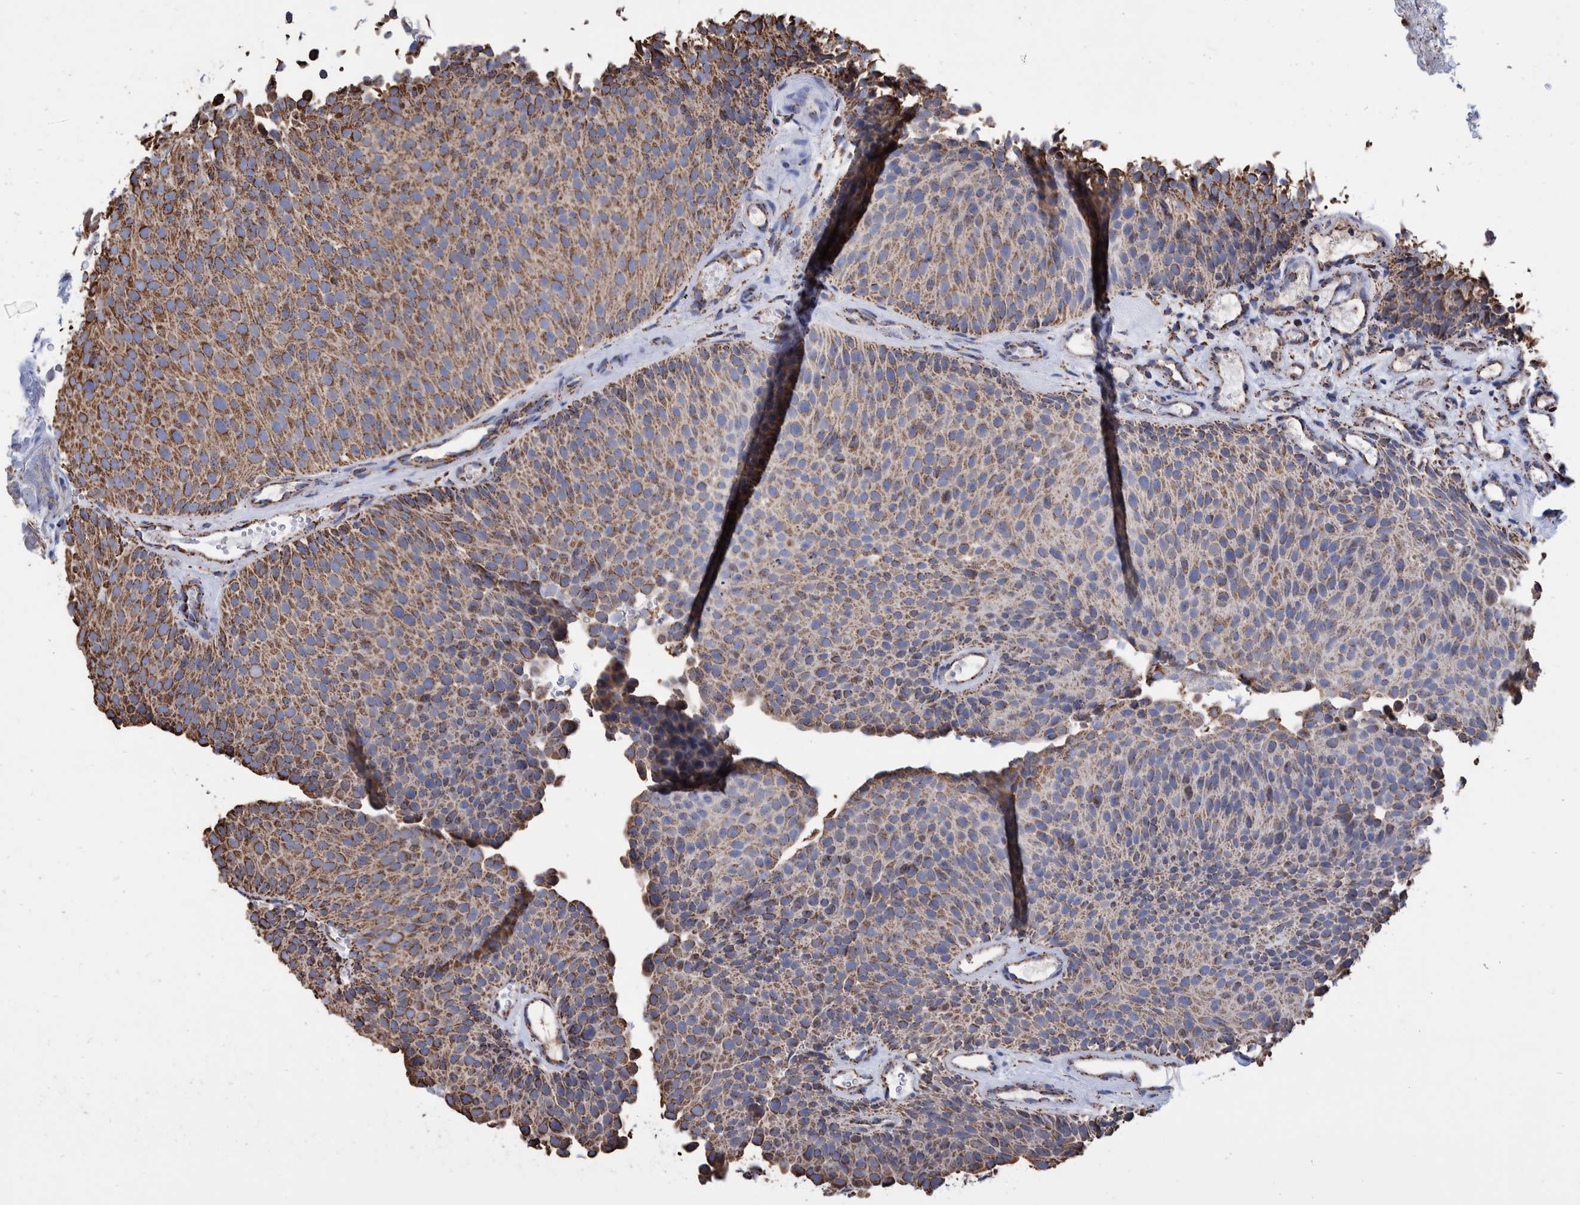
{"staining": {"intensity": "strong", "quantity": ">75%", "location": "cytoplasmic/membranous"}, "tissue": "urothelial cancer", "cell_type": "Tumor cells", "image_type": "cancer", "snomed": [{"axis": "morphology", "description": "Urothelial carcinoma, Low grade"}, {"axis": "topography", "description": "Urinary bladder"}], "caption": "The immunohistochemical stain highlights strong cytoplasmic/membranous staining in tumor cells of urothelial cancer tissue.", "gene": "VPS26C", "patient": {"sex": "male", "age": 78}}